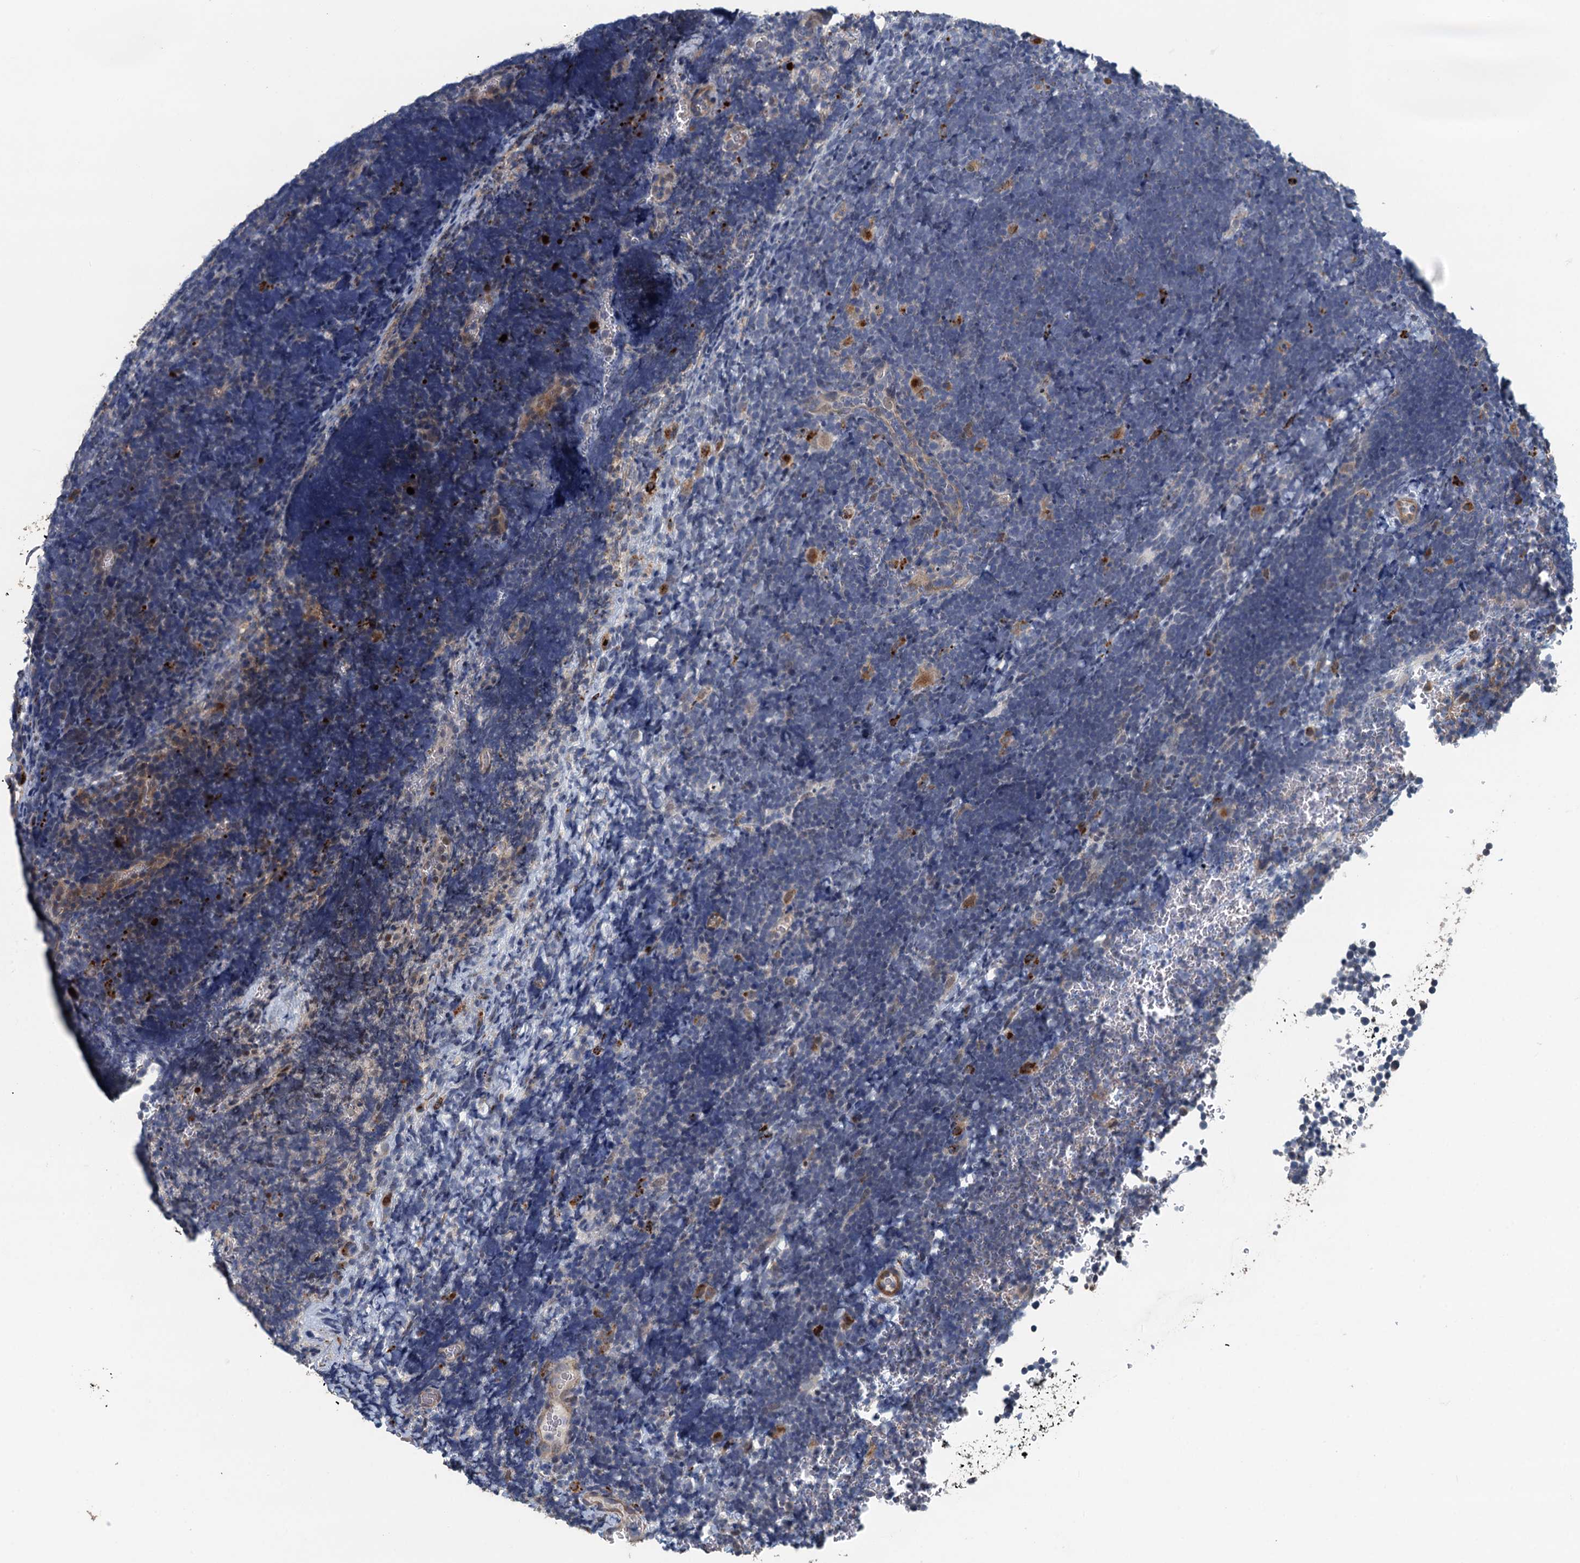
{"staining": {"intensity": "negative", "quantity": "none", "location": "none"}, "tissue": "lymphoma", "cell_type": "Tumor cells", "image_type": "cancer", "snomed": [{"axis": "morphology", "description": "Malignant lymphoma, non-Hodgkin's type, High grade"}, {"axis": "topography", "description": "Lymph node"}], "caption": "High magnification brightfield microscopy of lymphoma stained with DAB (3,3'-diaminobenzidine) (brown) and counterstained with hematoxylin (blue): tumor cells show no significant expression.", "gene": "AGRN", "patient": {"sex": "male", "age": 13}}